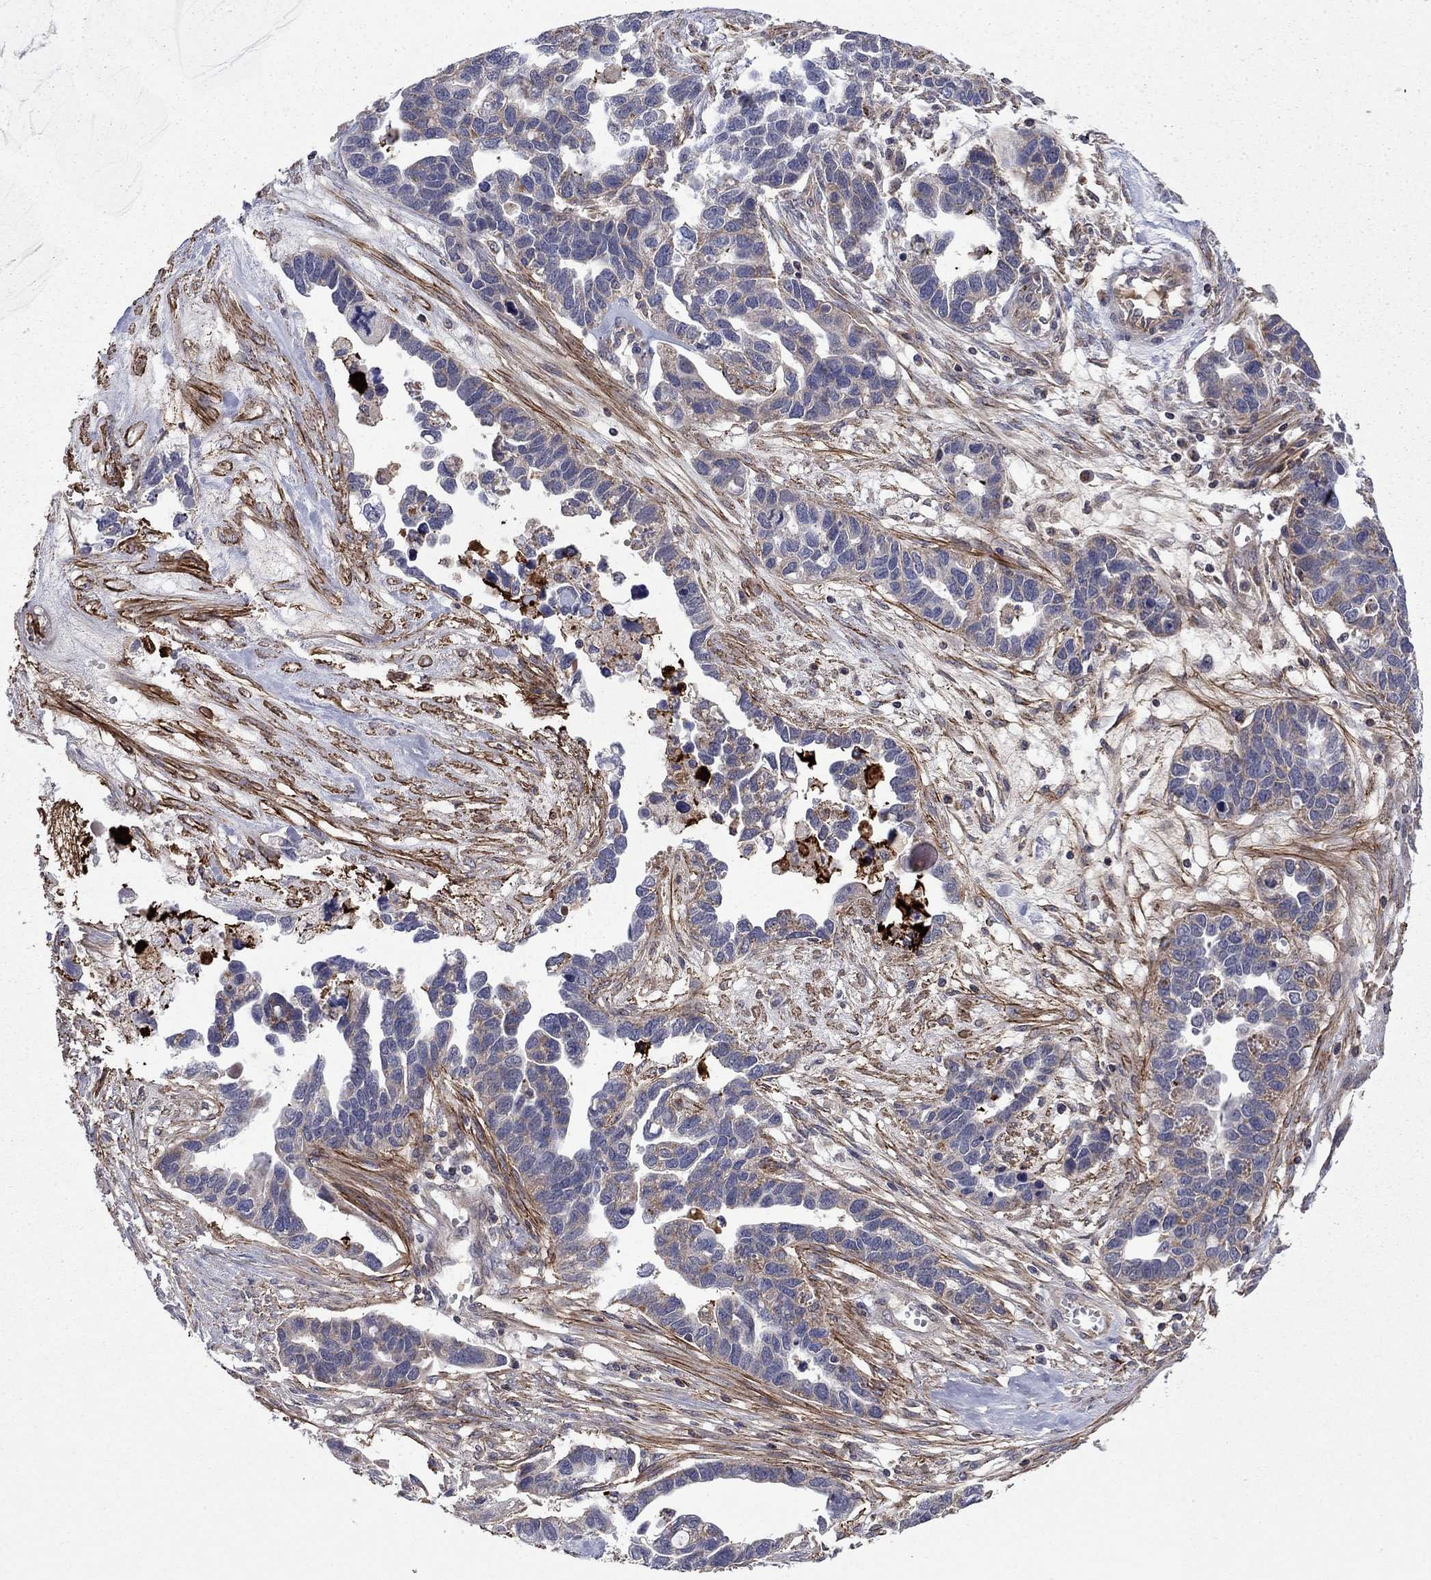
{"staining": {"intensity": "negative", "quantity": "none", "location": "none"}, "tissue": "ovarian cancer", "cell_type": "Tumor cells", "image_type": "cancer", "snomed": [{"axis": "morphology", "description": "Cystadenocarcinoma, serous, NOS"}, {"axis": "topography", "description": "Ovary"}], "caption": "Serous cystadenocarcinoma (ovarian) was stained to show a protein in brown. There is no significant staining in tumor cells.", "gene": "DOP1B", "patient": {"sex": "female", "age": 54}}